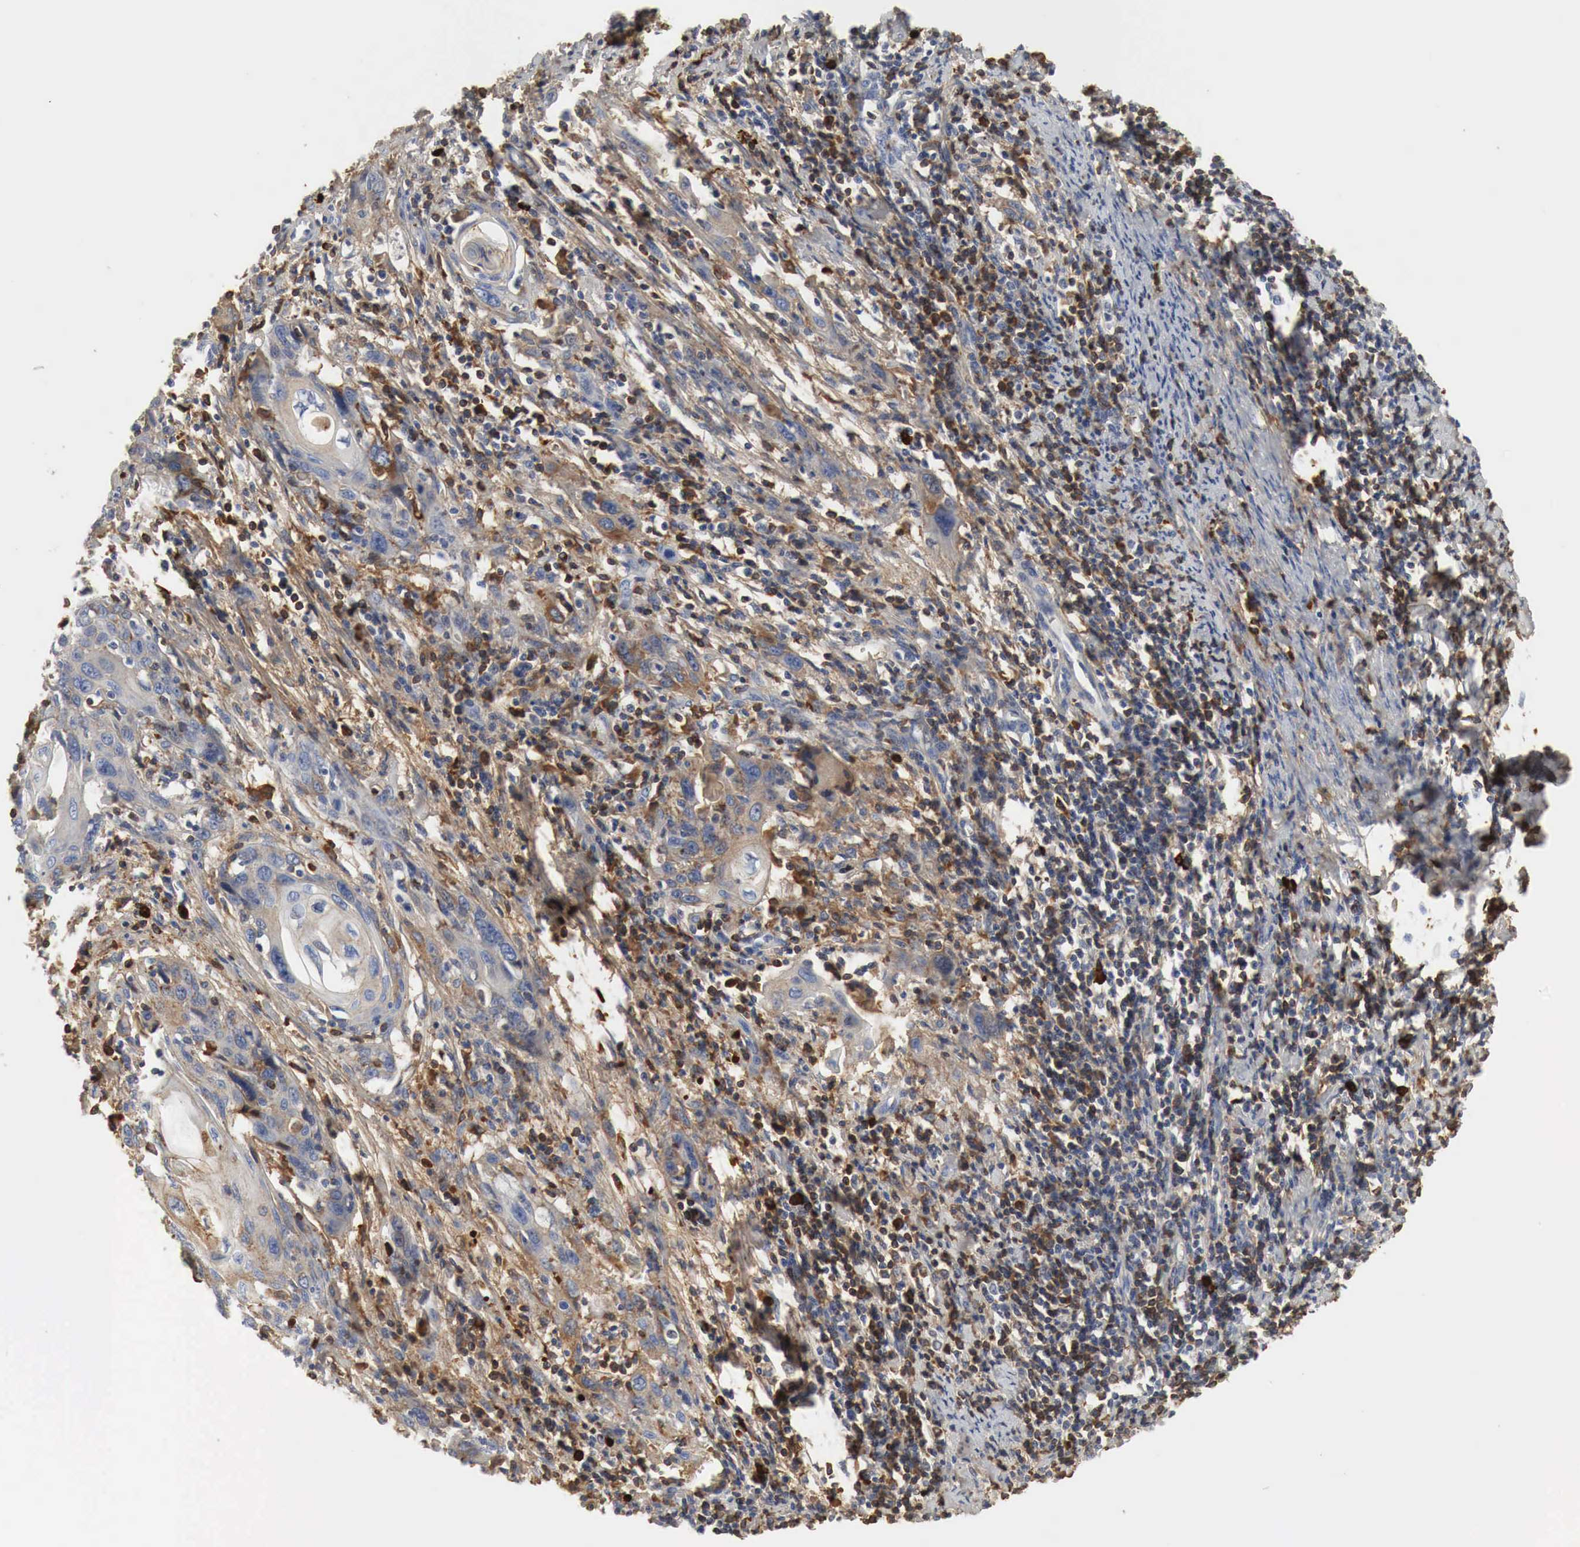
{"staining": {"intensity": "weak", "quantity": "25%-75%", "location": "cytoplasmic/membranous"}, "tissue": "cervical cancer", "cell_type": "Tumor cells", "image_type": "cancer", "snomed": [{"axis": "morphology", "description": "Squamous cell carcinoma, NOS"}, {"axis": "topography", "description": "Cervix"}], "caption": "An IHC photomicrograph of tumor tissue is shown. Protein staining in brown shows weak cytoplasmic/membranous positivity in cervical squamous cell carcinoma within tumor cells.", "gene": "IGLC3", "patient": {"sex": "female", "age": 54}}